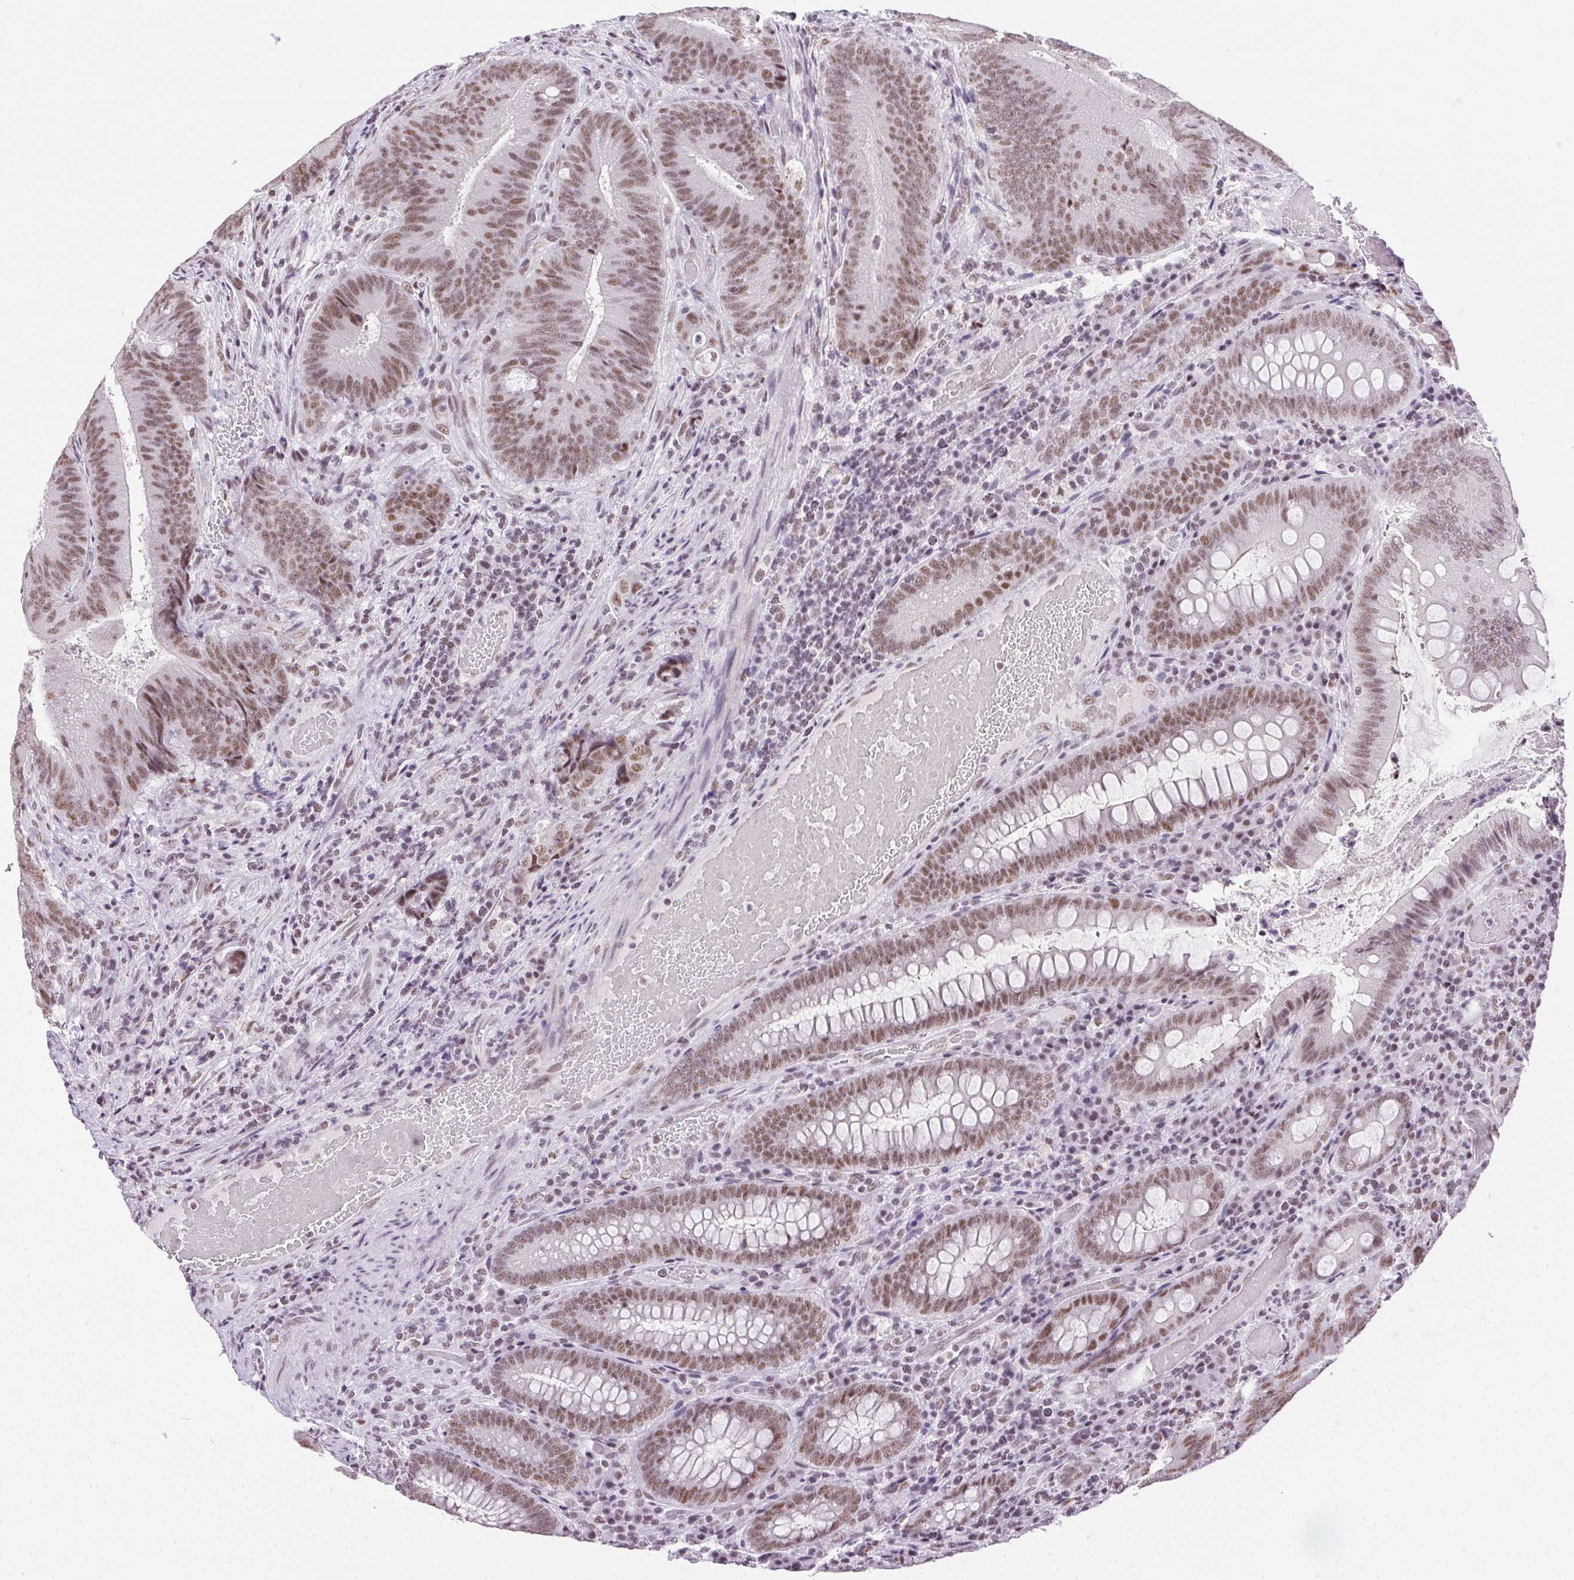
{"staining": {"intensity": "moderate", "quantity": ">75%", "location": "nuclear"}, "tissue": "colorectal cancer", "cell_type": "Tumor cells", "image_type": "cancer", "snomed": [{"axis": "morphology", "description": "Adenocarcinoma, NOS"}, {"axis": "topography", "description": "Colon"}], "caption": "Colorectal adenocarcinoma stained with immunohistochemistry exhibits moderate nuclear staining in approximately >75% of tumor cells. (DAB (3,3'-diaminobenzidine) = brown stain, brightfield microscopy at high magnification).", "gene": "TRA2B", "patient": {"sex": "female", "age": 43}}